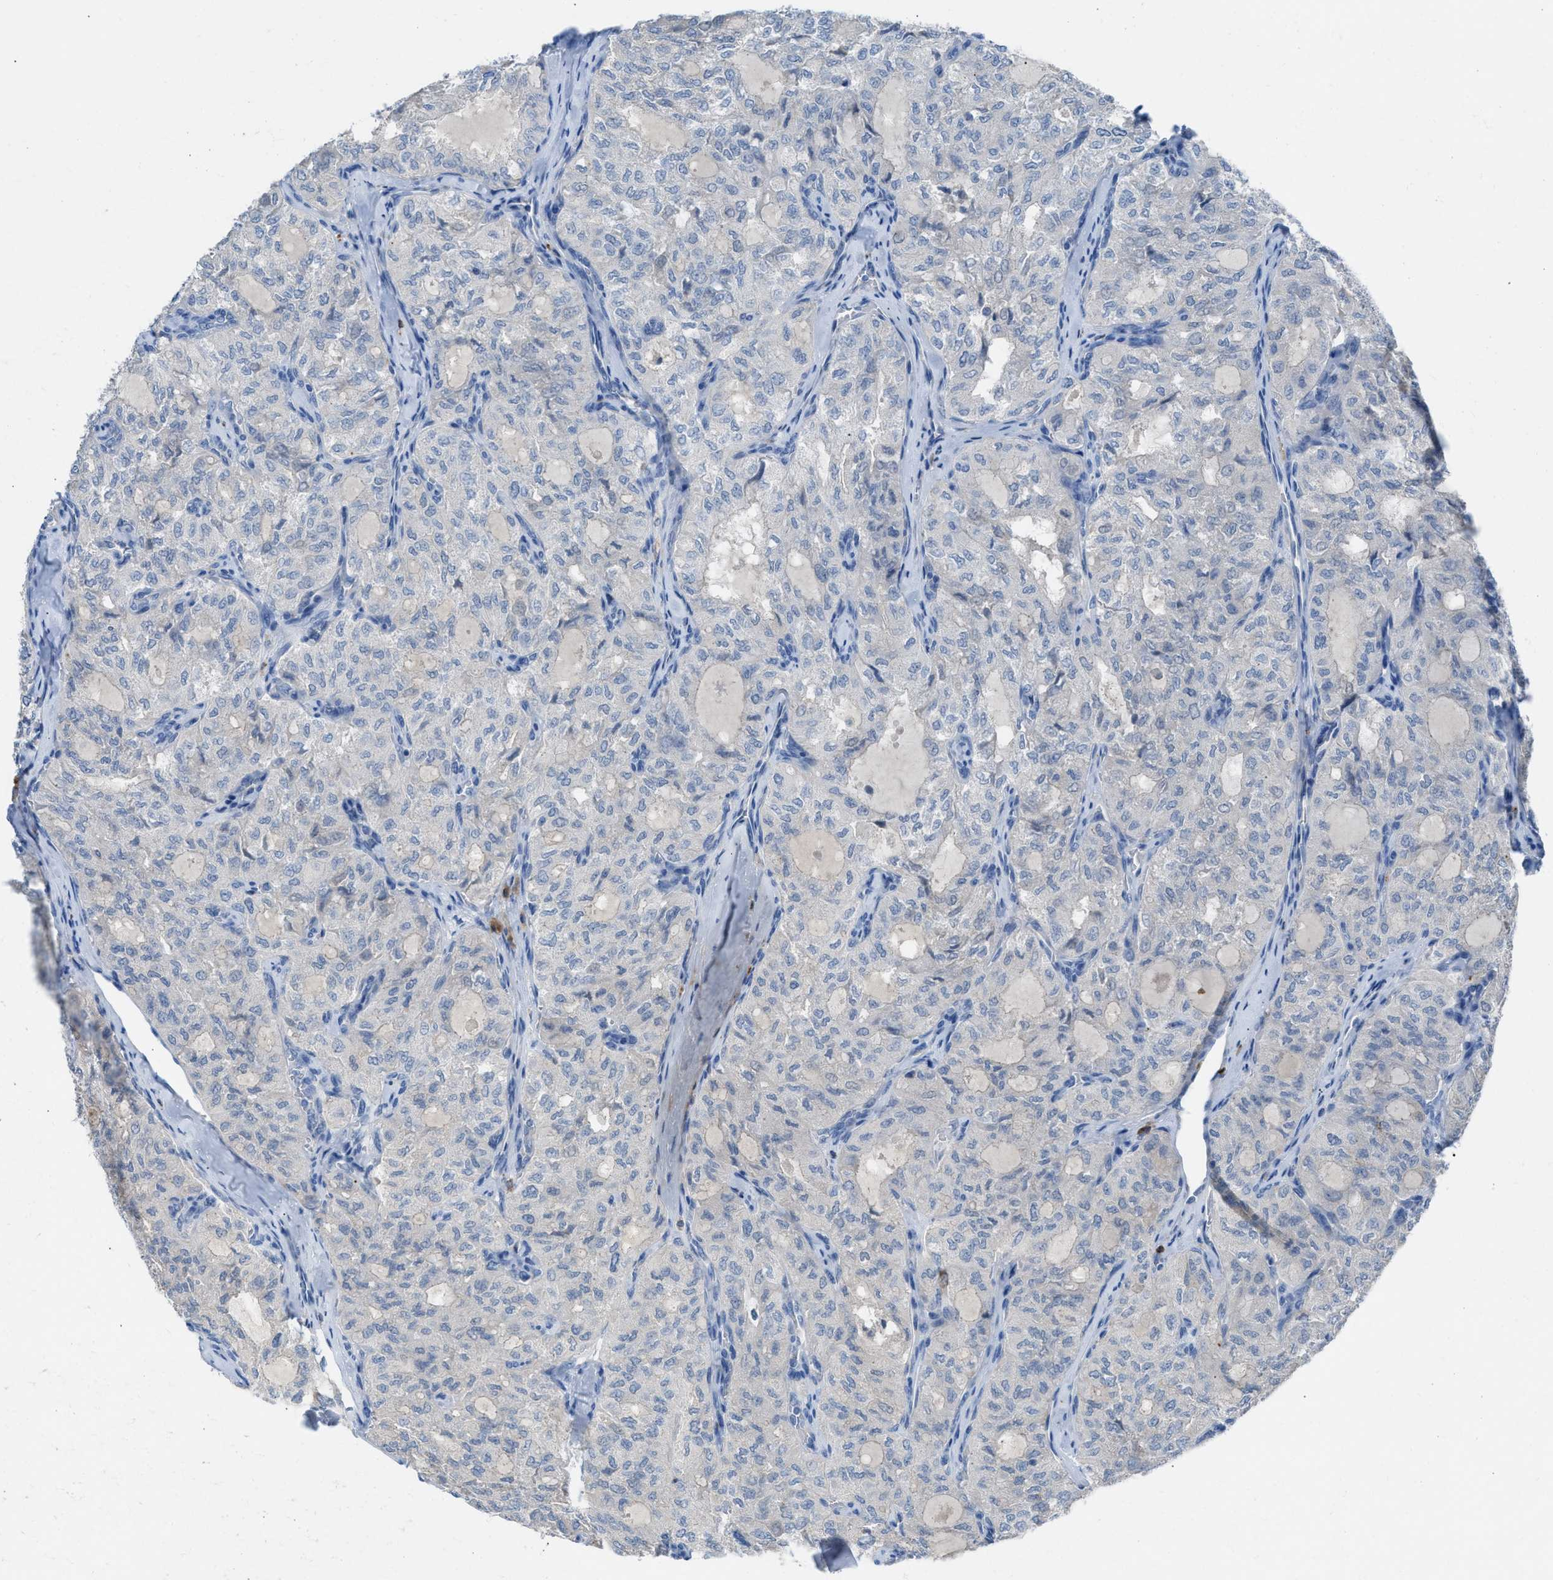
{"staining": {"intensity": "negative", "quantity": "none", "location": "none"}, "tissue": "thyroid cancer", "cell_type": "Tumor cells", "image_type": "cancer", "snomed": [{"axis": "morphology", "description": "Follicular adenoma carcinoma, NOS"}, {"axis": "topography", "description": "Thyroid gland"}], "caption": "A micrograph of thyroid cancer (follicular adenoma carcinoma) stained for a protein displays no brown staining in tumor cells.", "gene": "CLEC10A", "patient": {"sex": "male", "age": 75}}